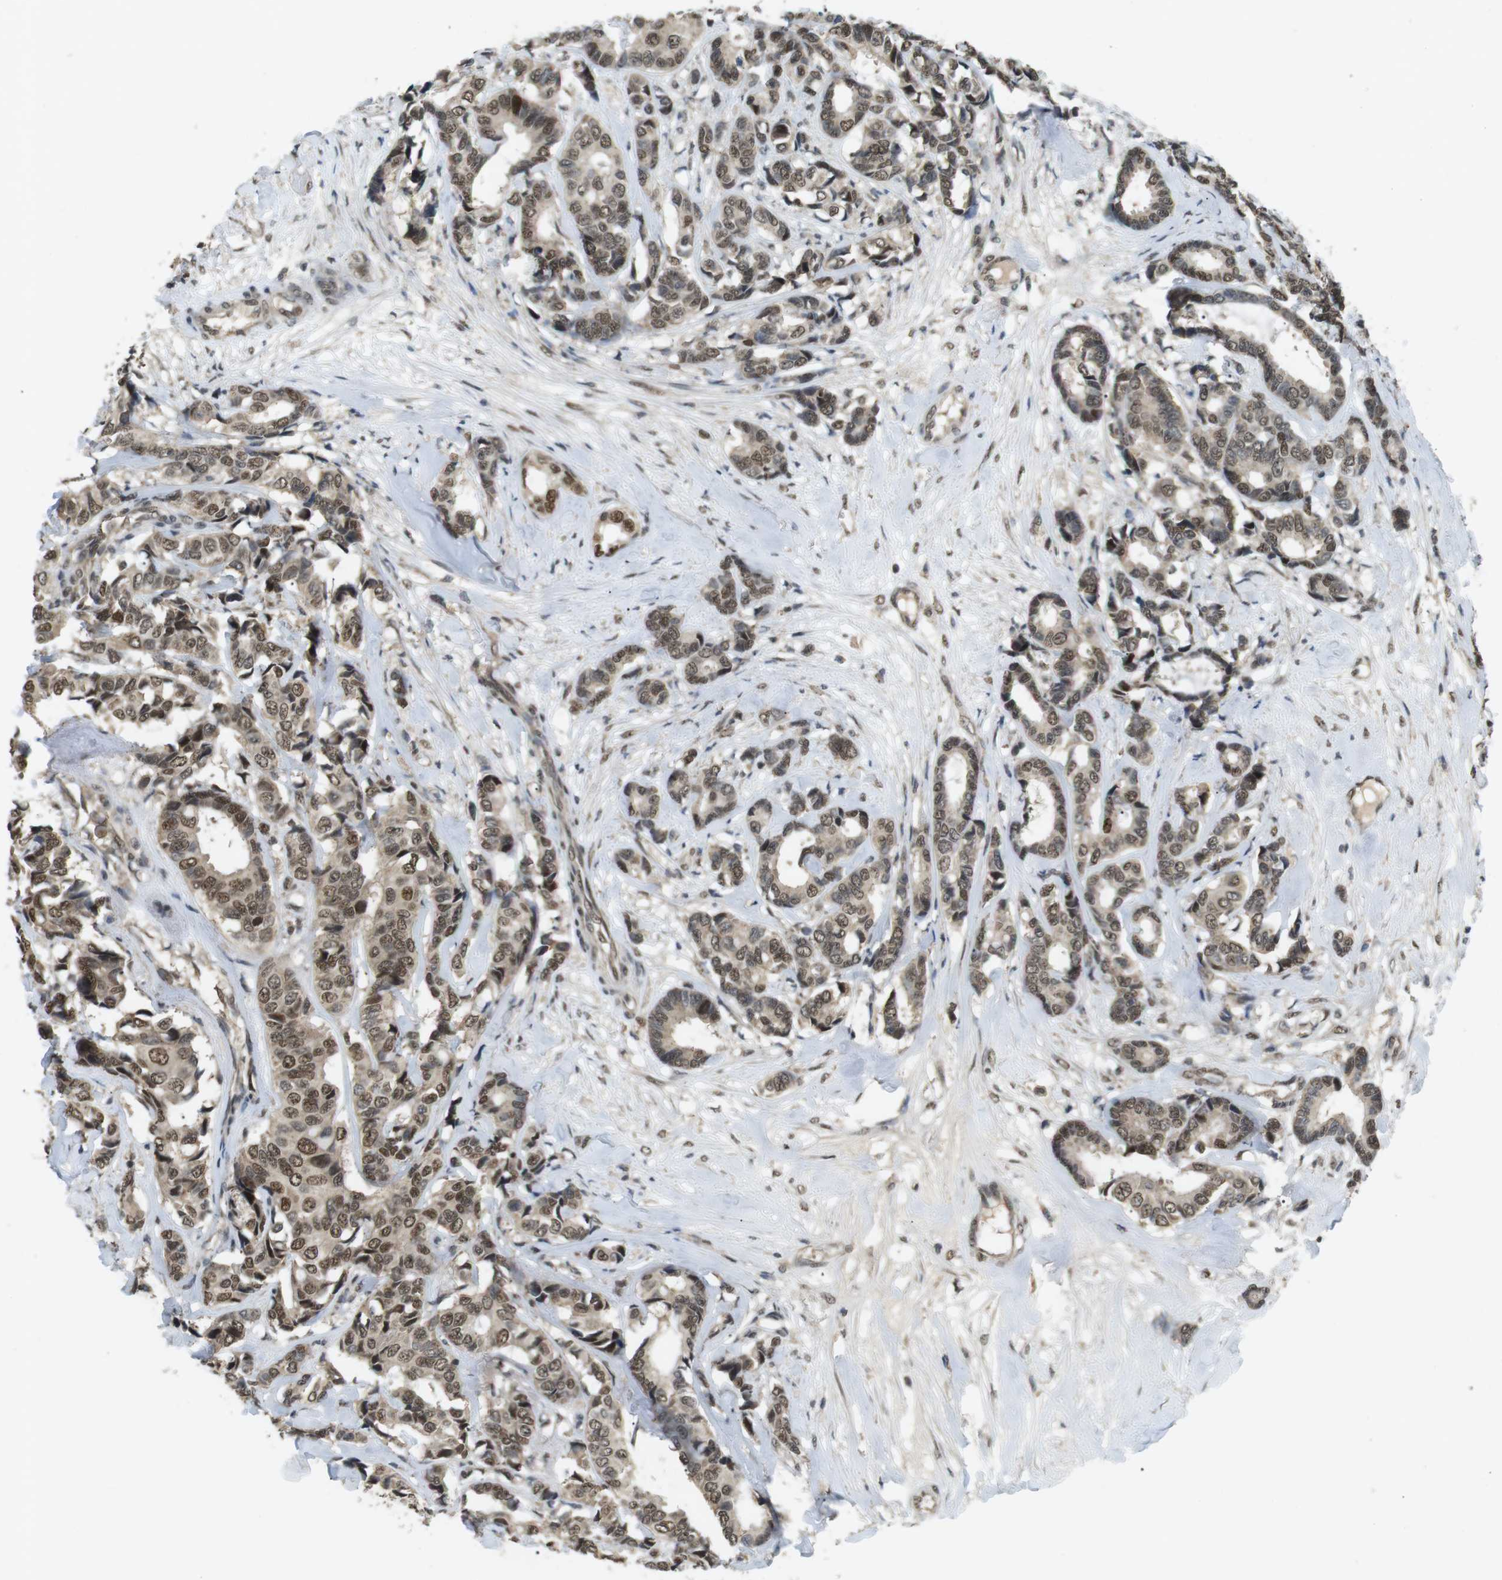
{"staining": {"intensity": "moderate", "quantity": ">75%", "location": "cytoplasmic/membranous,nuclear"}, "tissue": "breast cancer", "cell_type": "Tumor cells", "image_type": "cancer", "snomed": [{"axis": "morphology", "description": "Duct carcinoma"}, {"axis": "topography", "description": "Breast"}], "caption": "Immunohistochemistry (IHC) image of neoplastic tissue: breast cancer stained using immunohistochemistry exhibits medium levels of moderate protein expression localized specifically in the cytoplasmic/membranous and nuclear of tumor cells, appearing as a cytoplasmic/membranous and nuclear brown color.", "gene": "ORAI3", "patient": {"sex": "female", "age": 87}}